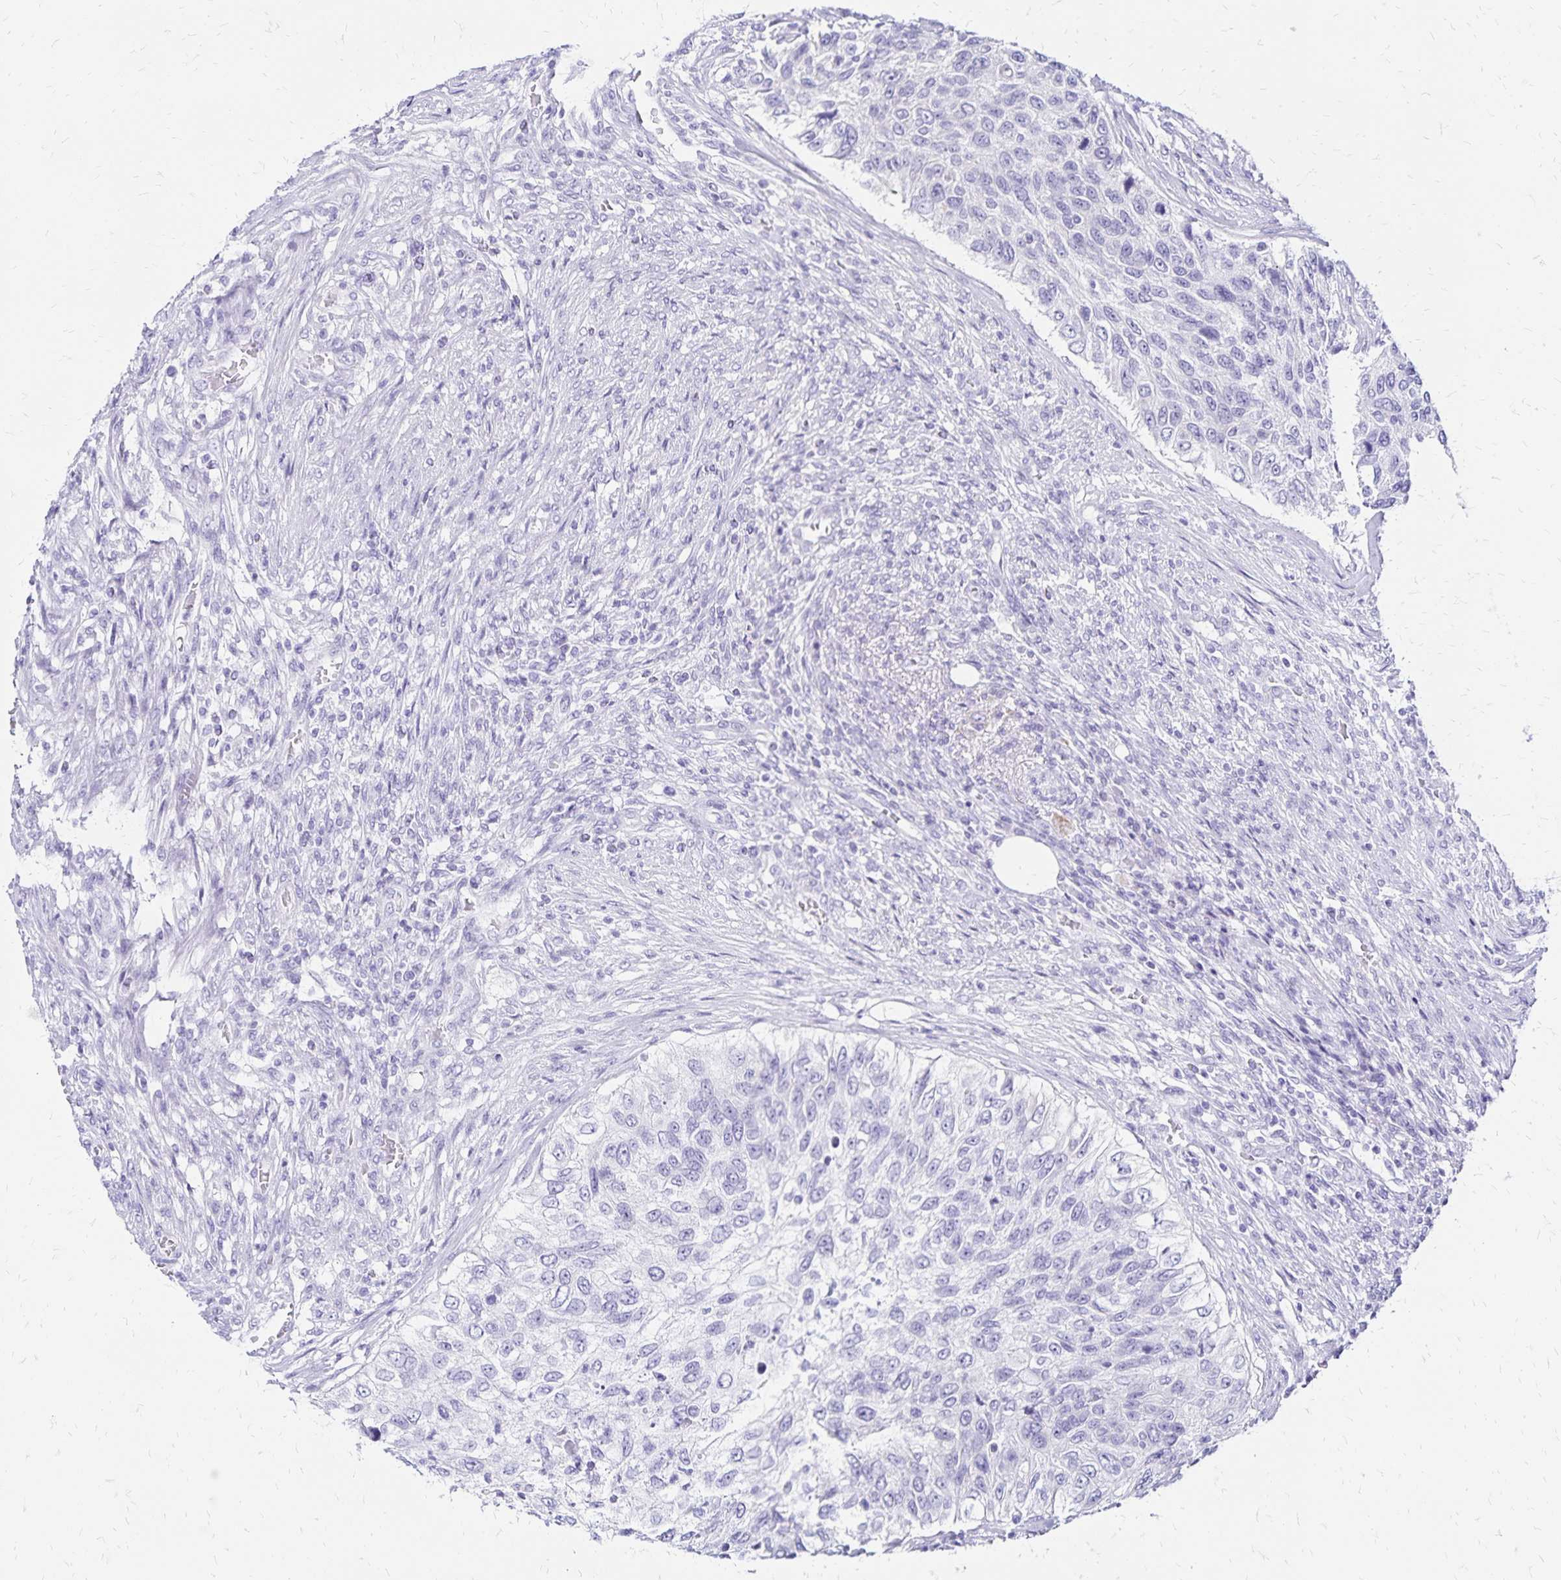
{"staining": {"intensity": "negative", "quantity": "none", "location": "none"}, "tissue": "urothelial cancer", "cell_type": "Tumor cells", "image_type": "cancer", "snomed": [{"axis": "morphology", "description": "Urothelial carcinoma, High grade"}, {"axis": "topography", "description": "Urinary bladder"}], "caption": "DAB immunohistochemical staining of urothelial cancer displays no significant staining in tumor cells.", "gene": "LIN28B", "patient": {"sex": "female", "age": 60}}